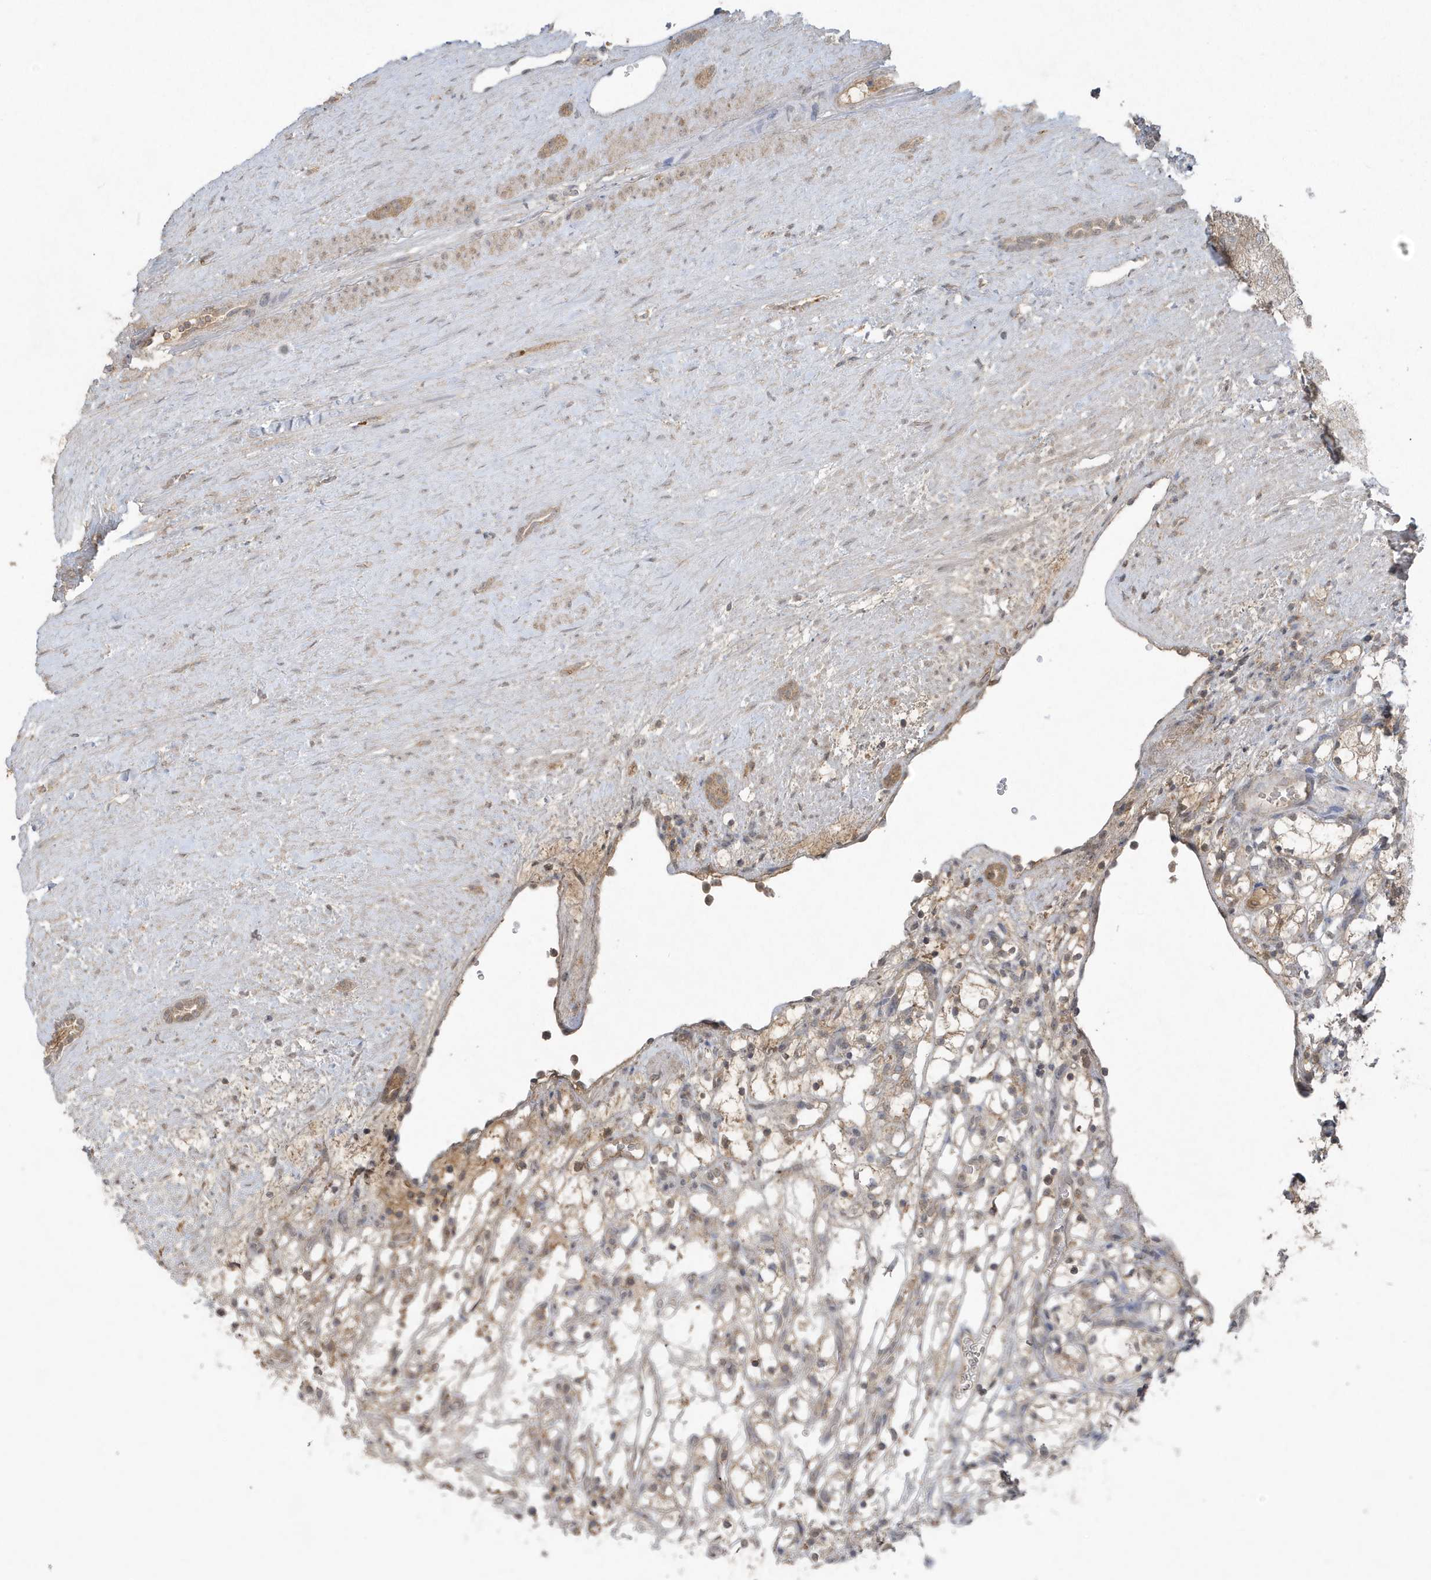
{"staining": {"intensity": "weak", "quantity": ">75%", "location": "cytoplasmic/membranous"}, "tissue": "renal cancer", "cell_type": "Tumor cells", "image_type": "cancer", "snomed": [{"axis": "morphology", "description": "Adenocarcinoma, NOS"}, {"axis": "topography", "description": "Kidney"}], "caption": "Immunohistochemical staining of renal cancer (adenocarcinoma) demonstrates low levels of weak cytoplasmic/membranous expression in approximately >75% of tumor cells.", "gene": "C1RL", "patient": {"sex": "female", "age": 69}}